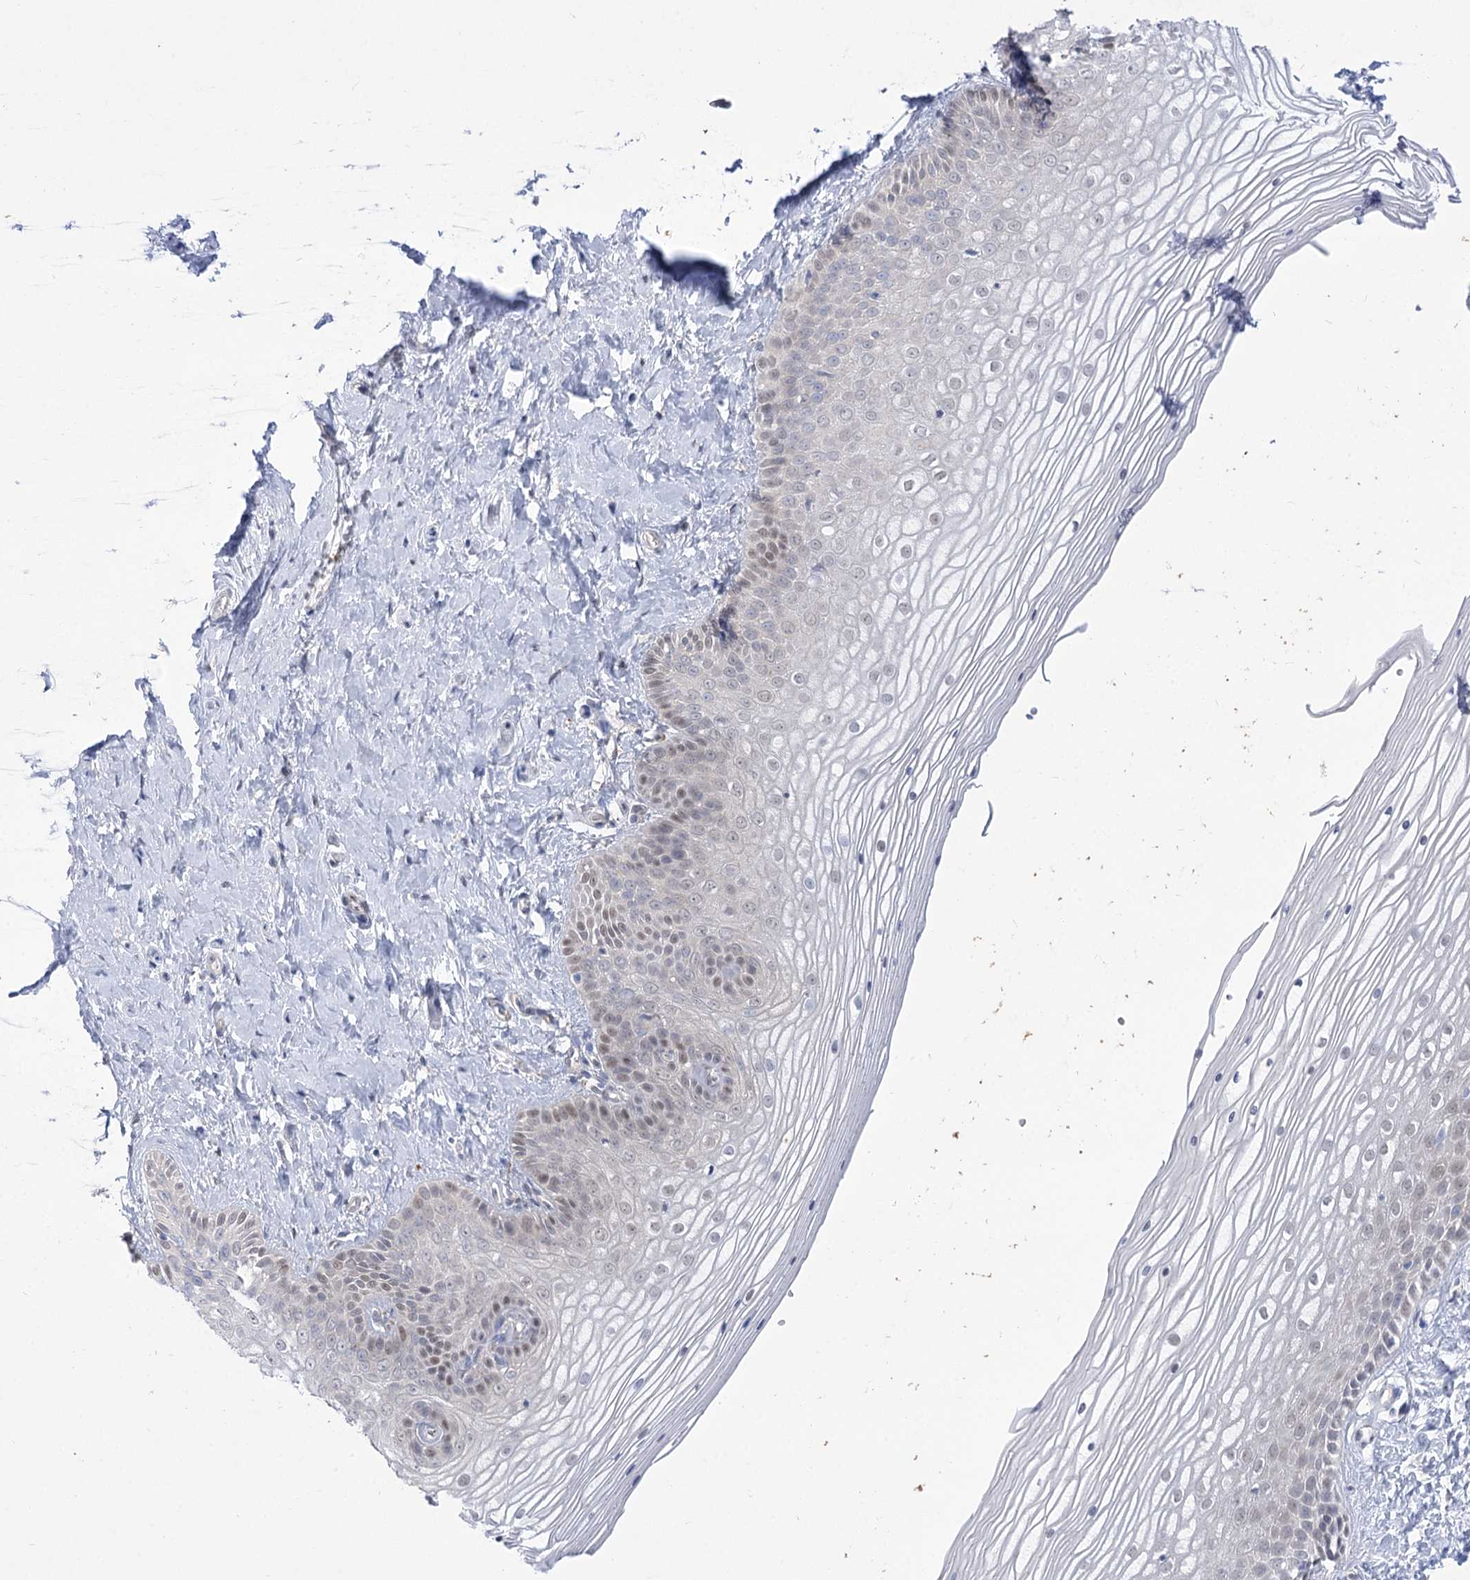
{"staining": {"intensity": "moderate", "quantity": "25%-75%", "location": "nuclear"}, "tissue": "vagina", "cell_type": "Squamous epithelial cells", "image_type": "normal", "snomed": [{"axis": "morphology", "description": "Normal tissue, NOS"}, {"axis": "topography", "description": "Vagina"}, {"axis": "topography", "description": "Cervix"}], "caption": "Immunohistochemical staining of unremarkable vagina demonstrates 25%-75% levels of moderate nuclear protein staining in approximately 25%-75% of squamous epithelial cells. Ihc stains the protein of interest in brown and the nuclei are stained blue.", "gene": "SIAE", "patient": {"sex": "female", "age": 40}}